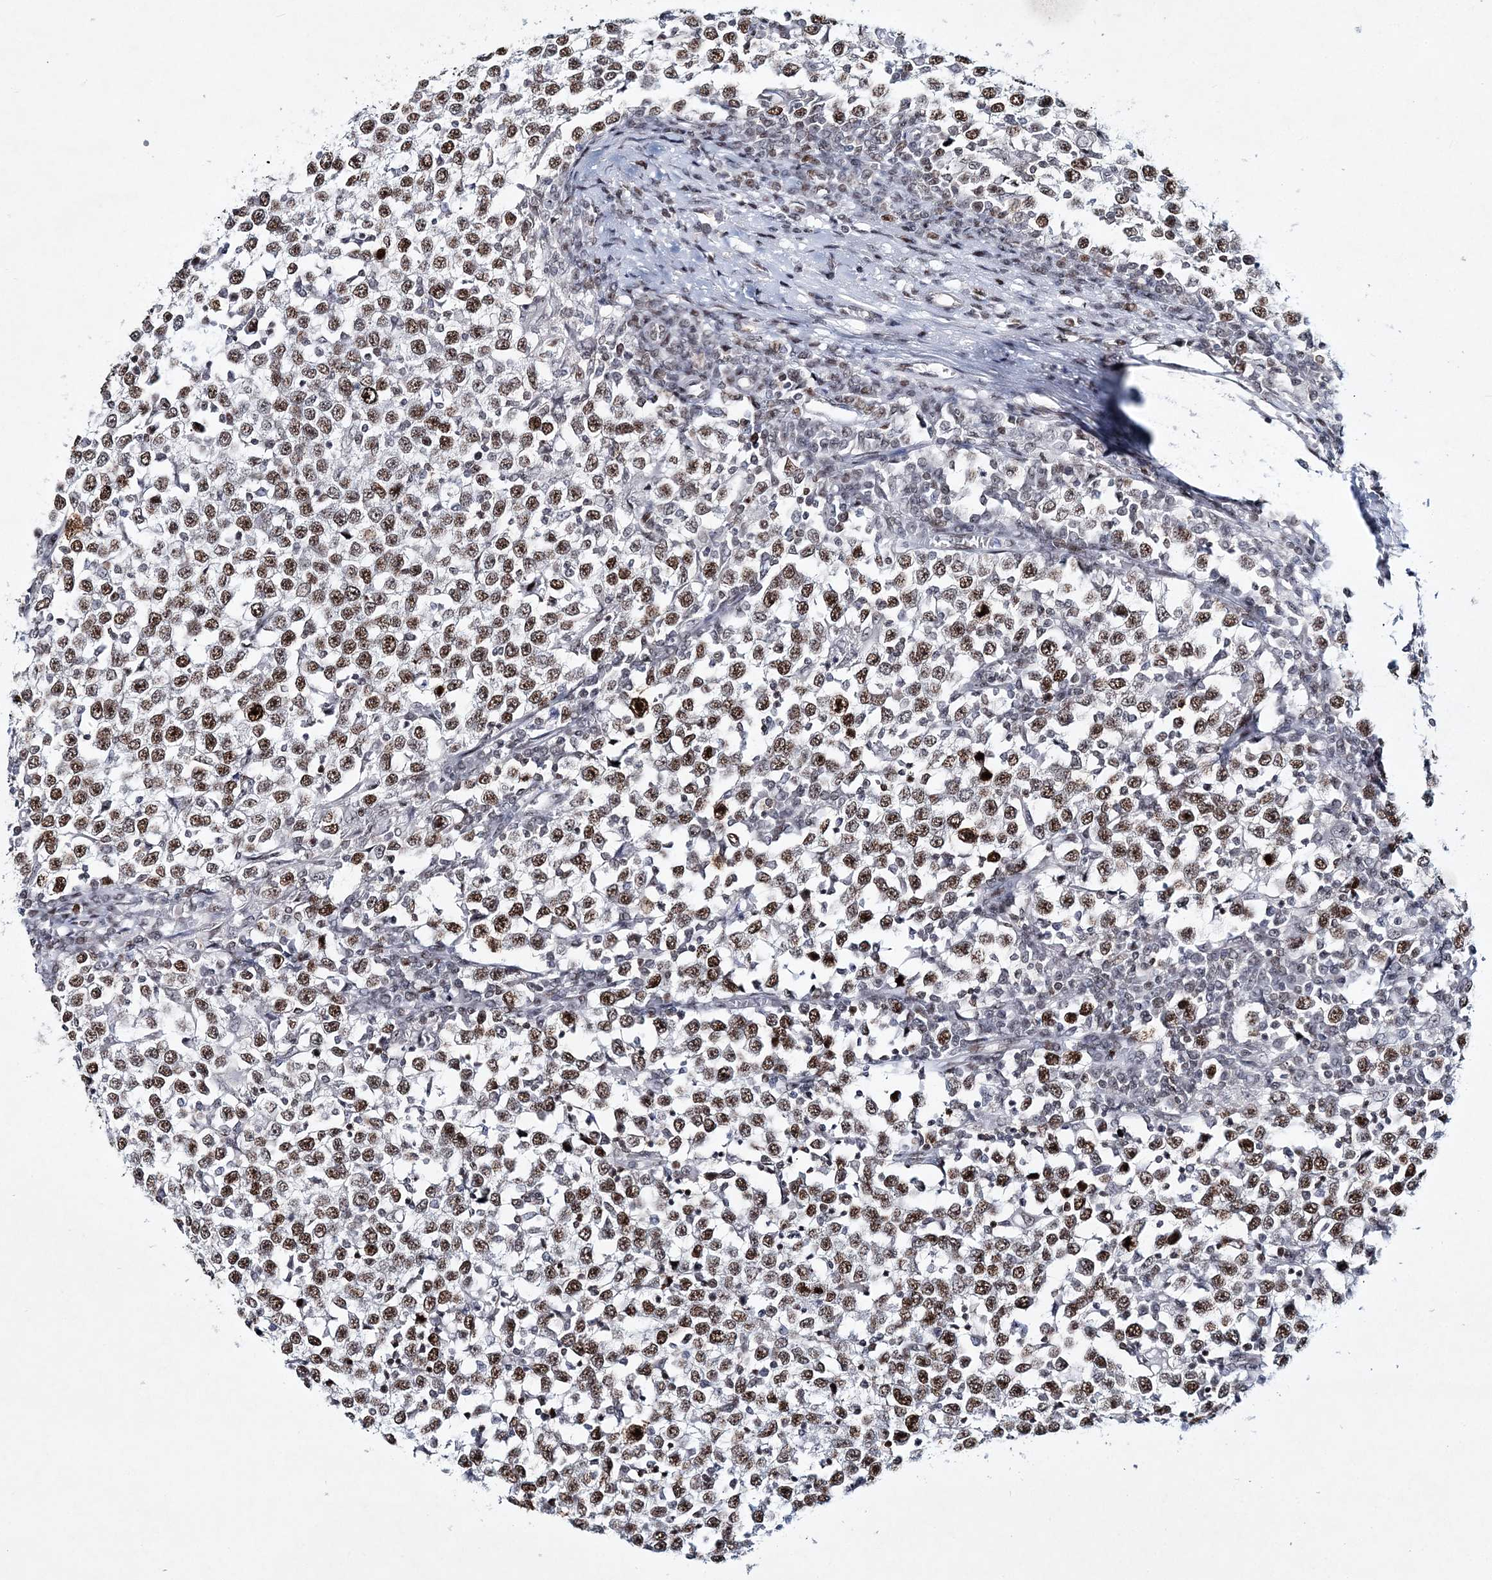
{"staining": {"intensity": "moderate", "quantity": ">75%", "location": "nuclear"}, "tissue": "testis cancer", "cell_type": "Tumor cells", "image_type": "cancer", "snomed": [{"axis": "morphology", "description": "Seminoma, NOS"}, {"axis": "topography", "description": "Testis"}], "caption": "Moderate nuclear expression is identified in approximately >75% of tumor cells in testis cancer (seminoma).", "gene": "LRRFIP2", "patient": {"sex": "male", "age": 65}}